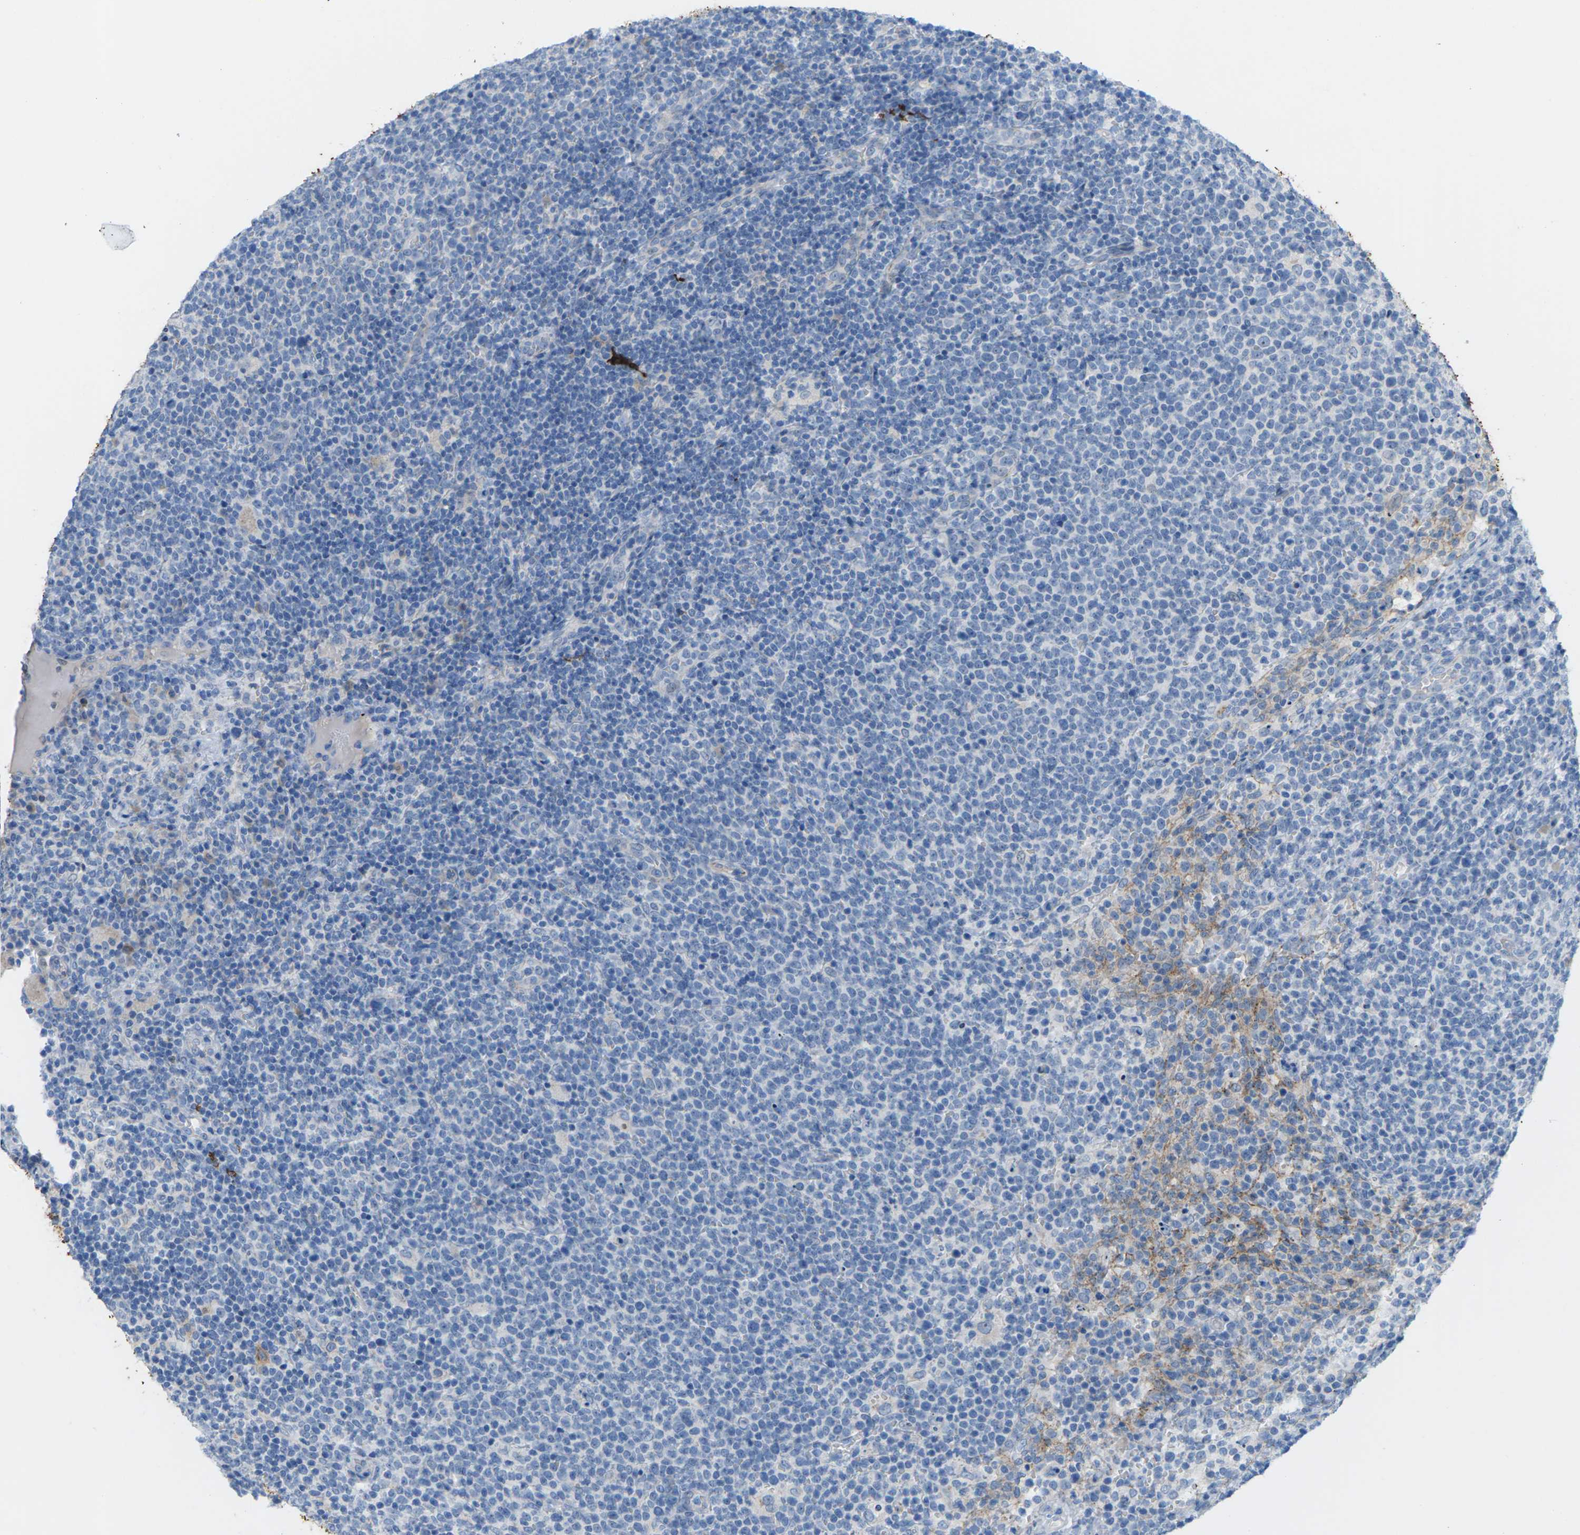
{"staining": {"intensity": "negative", "quantity": "none", "location": "none"}, "tissue": "lymphoma", "cell_type": "Tumor cells", "image_type": "cancer", "snomed": [{"axis": "morphology", "description": "Malignant lymphoma, non-Hodgkin's type, High grade"}, {"axis": "topography", "description": "Lymph node"}], "caption": "DAB (3,3'-diaminobenzidine) immunohistochemical staining of malignant lymphoma, non-Hodgkin's type (high-grade) displays no significant positivity in tumor cells. (DAB immunohistochemistry with hematoxylin counter stain).", "gene": "CLDN3", "patient": {"sex": "male", "age": 61}}